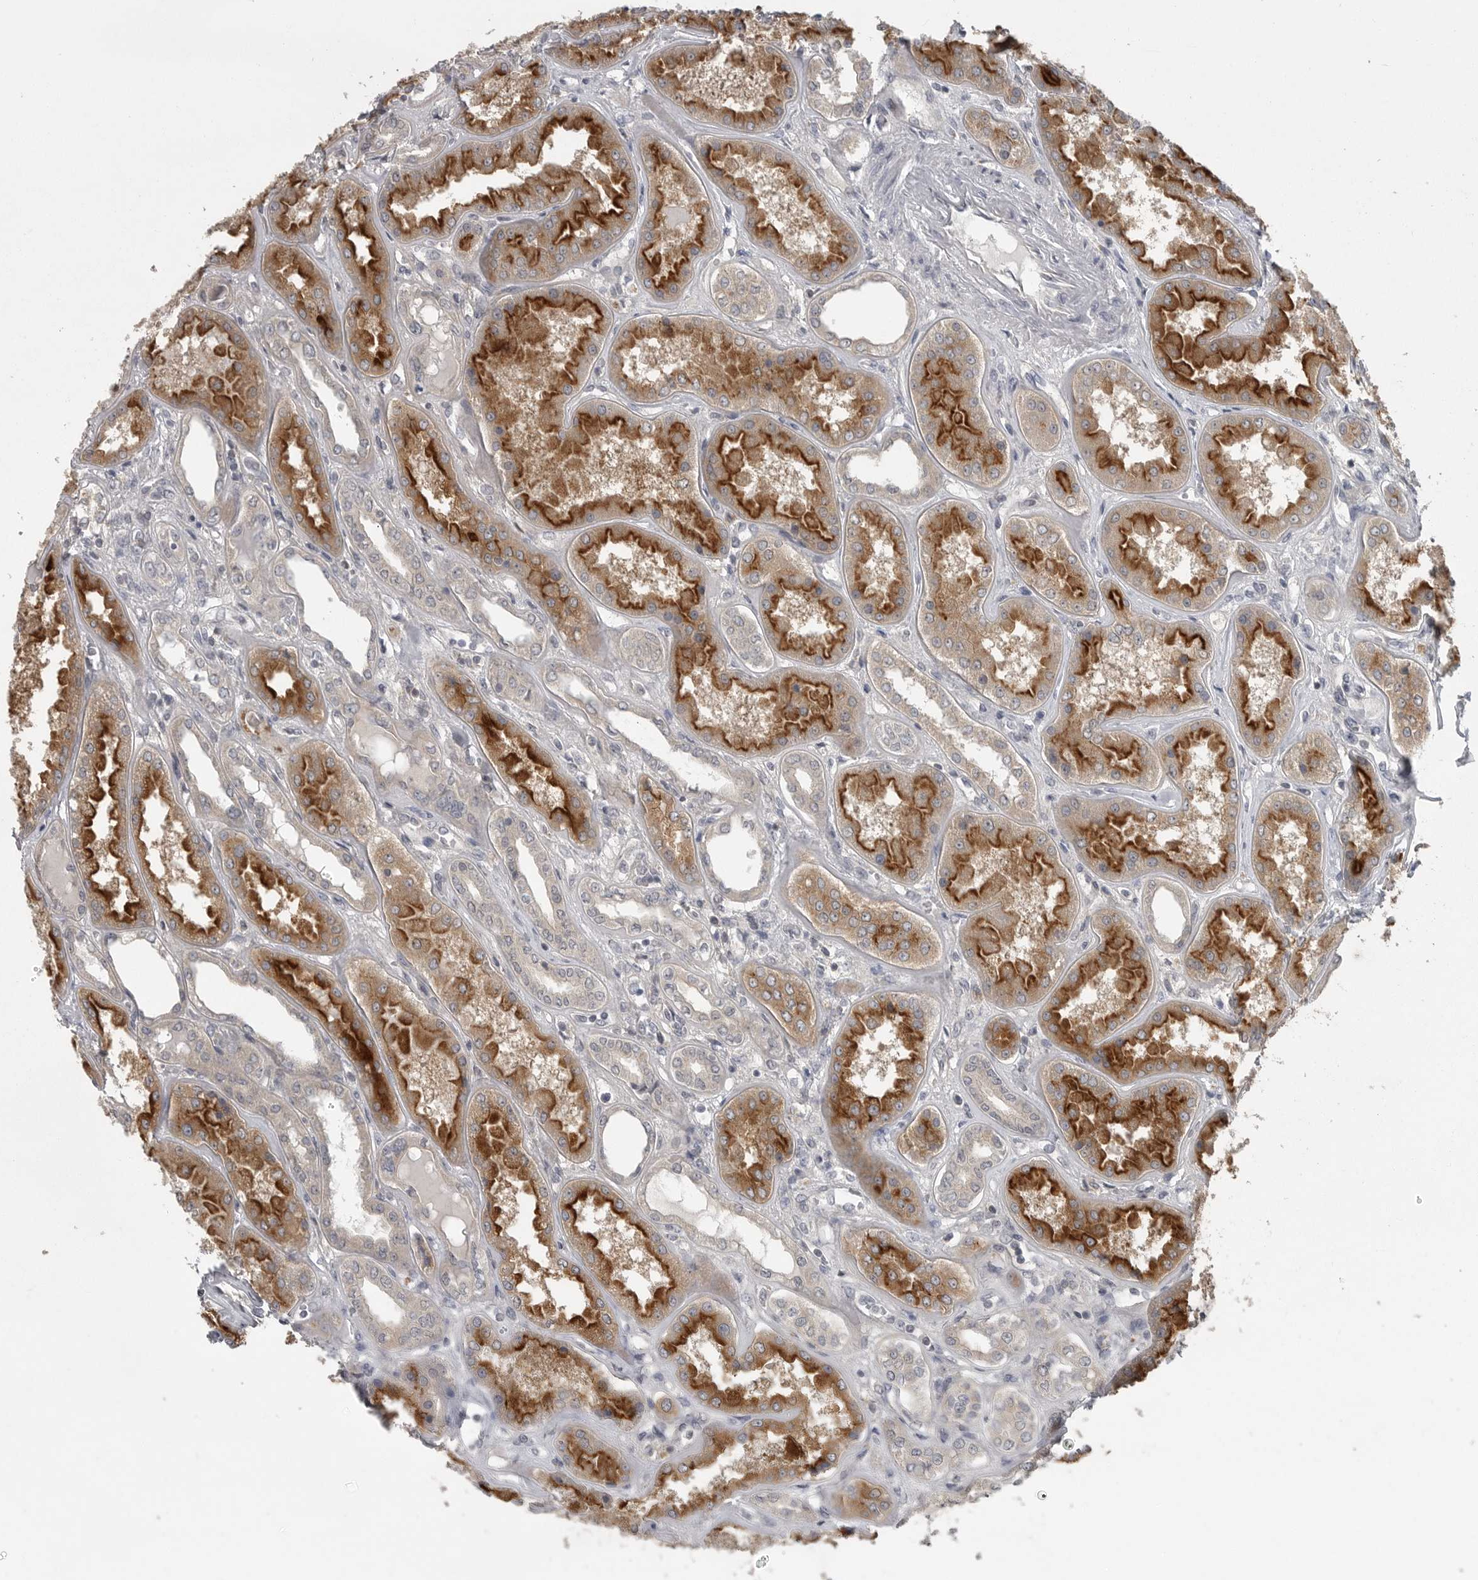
{"staining": {"intensity": "negative", "quantity": "none", "location": "none"}, "tissue": "kidney", "cell_type": "Cells in glomeruli", "image_type": "normal", "snomed": [{"axis": "morphology", "description": "Normal tissue, NOS"}, {"axis": "topography", "description": "Kidney"}], "caption": "IHC micrograph of unremarkable human kidney stained for a protein (brown), which exhibits no staining in cells in glomeruli.", "gene": "PHF13", "patient": {"sex": "female", "age": 56}}